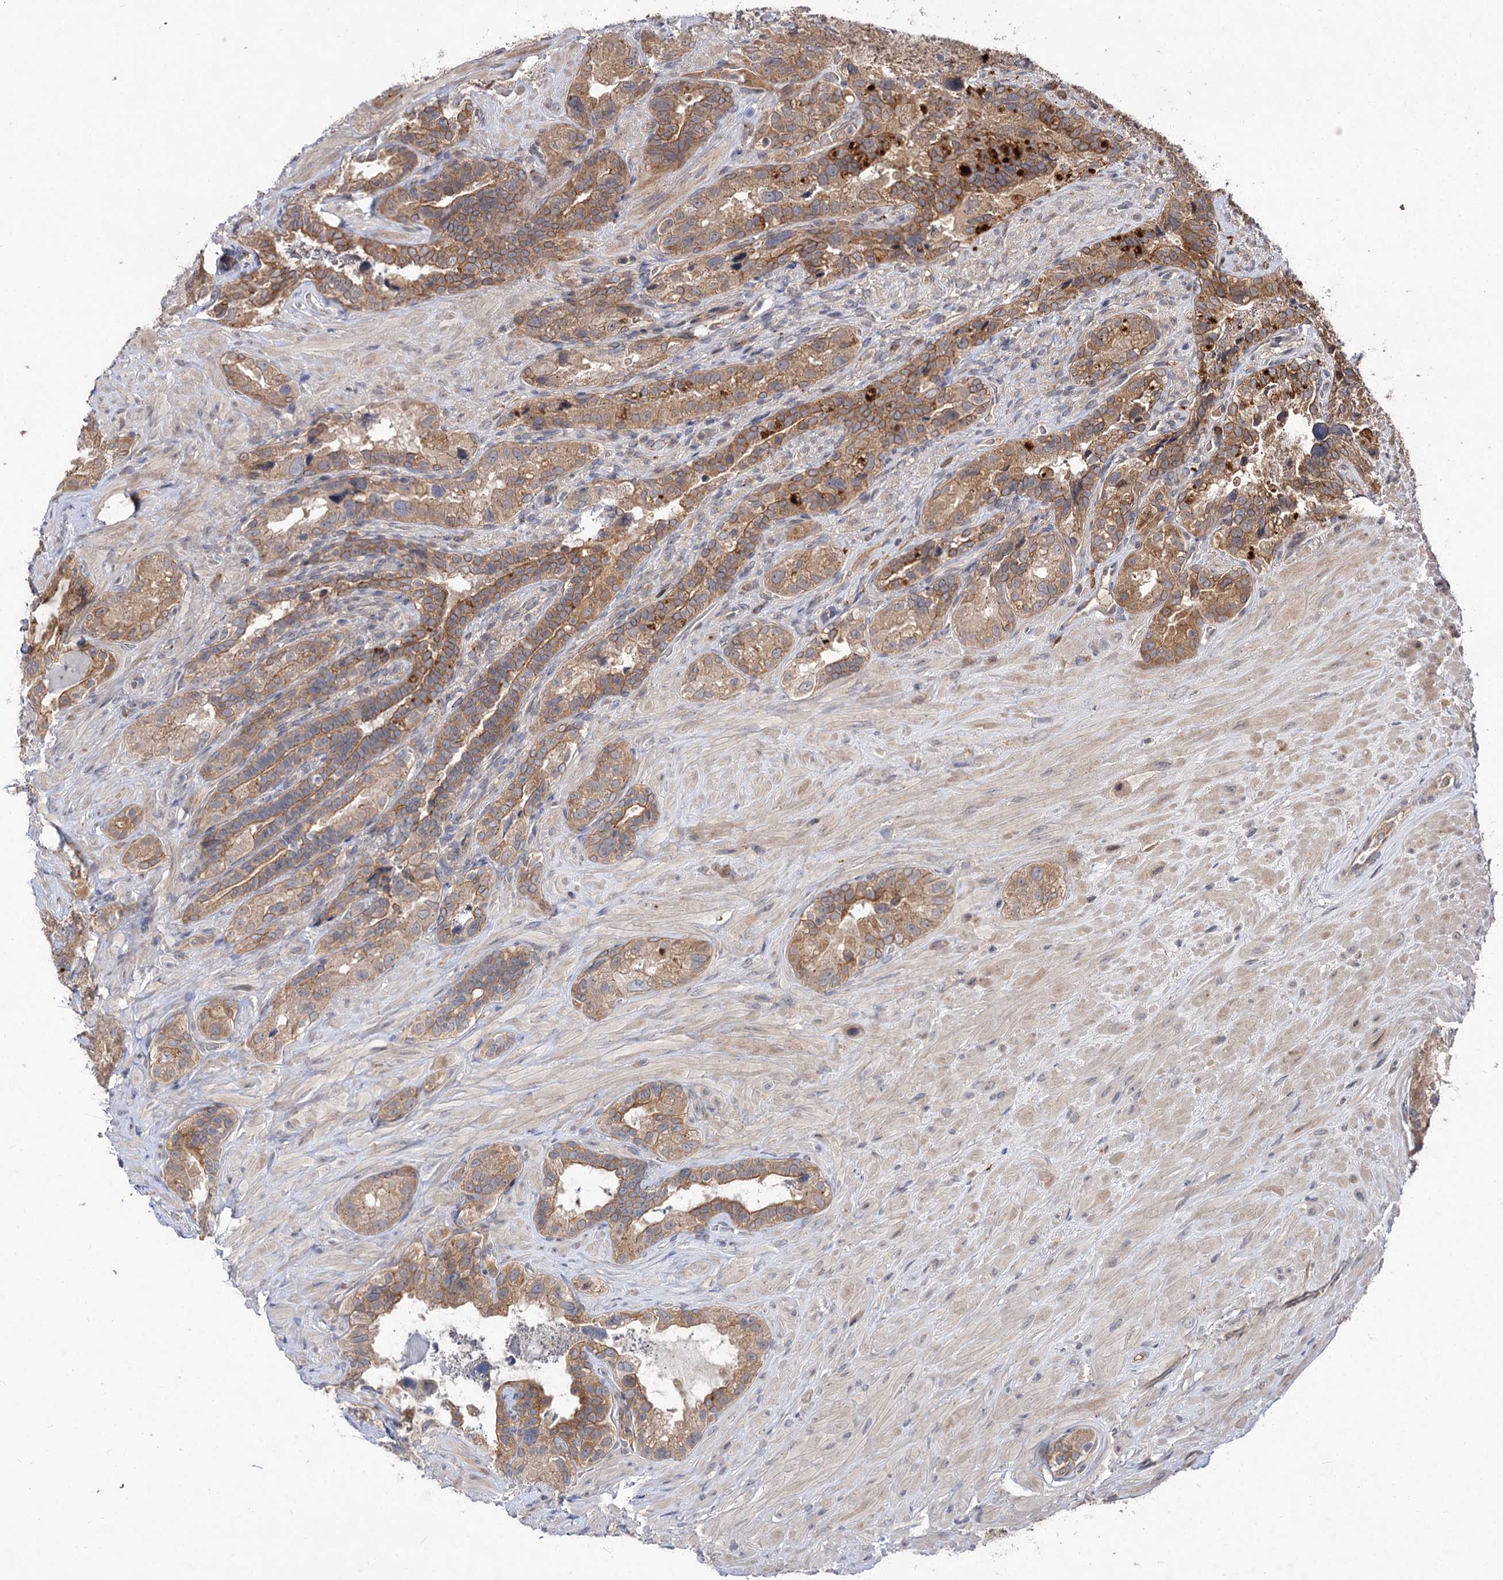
{"staining": {"intensity": "moderate", "quantity": ">75%", "location": "cytoplasmic/membranous"}, "tissue": "seminal vesicle", "cell_type": "Glandular cells", "image_type": "normal", "snomed": [{"axis": "morphology", "description": "Normal tissue, NOS"}, {"axis": "topography", "description": "Seminal veicle"}, {"axis": "topography", "description": "Peripheral nerve tissue"}], "caption": "DAB (3,3'-diaminobenzidine) immunohistochemical staining of benign seminal vesicle exhibits moderate cytoplasmic/membranous protein expression in approximately >75% of glandular cells. The staining is performed using DAB brown chromogen to label protein expression. The nuclei are counter-stained blue using hematoxylin.", "gene": "FBXW8", "patient": {"sex": "male", "age": 67}}